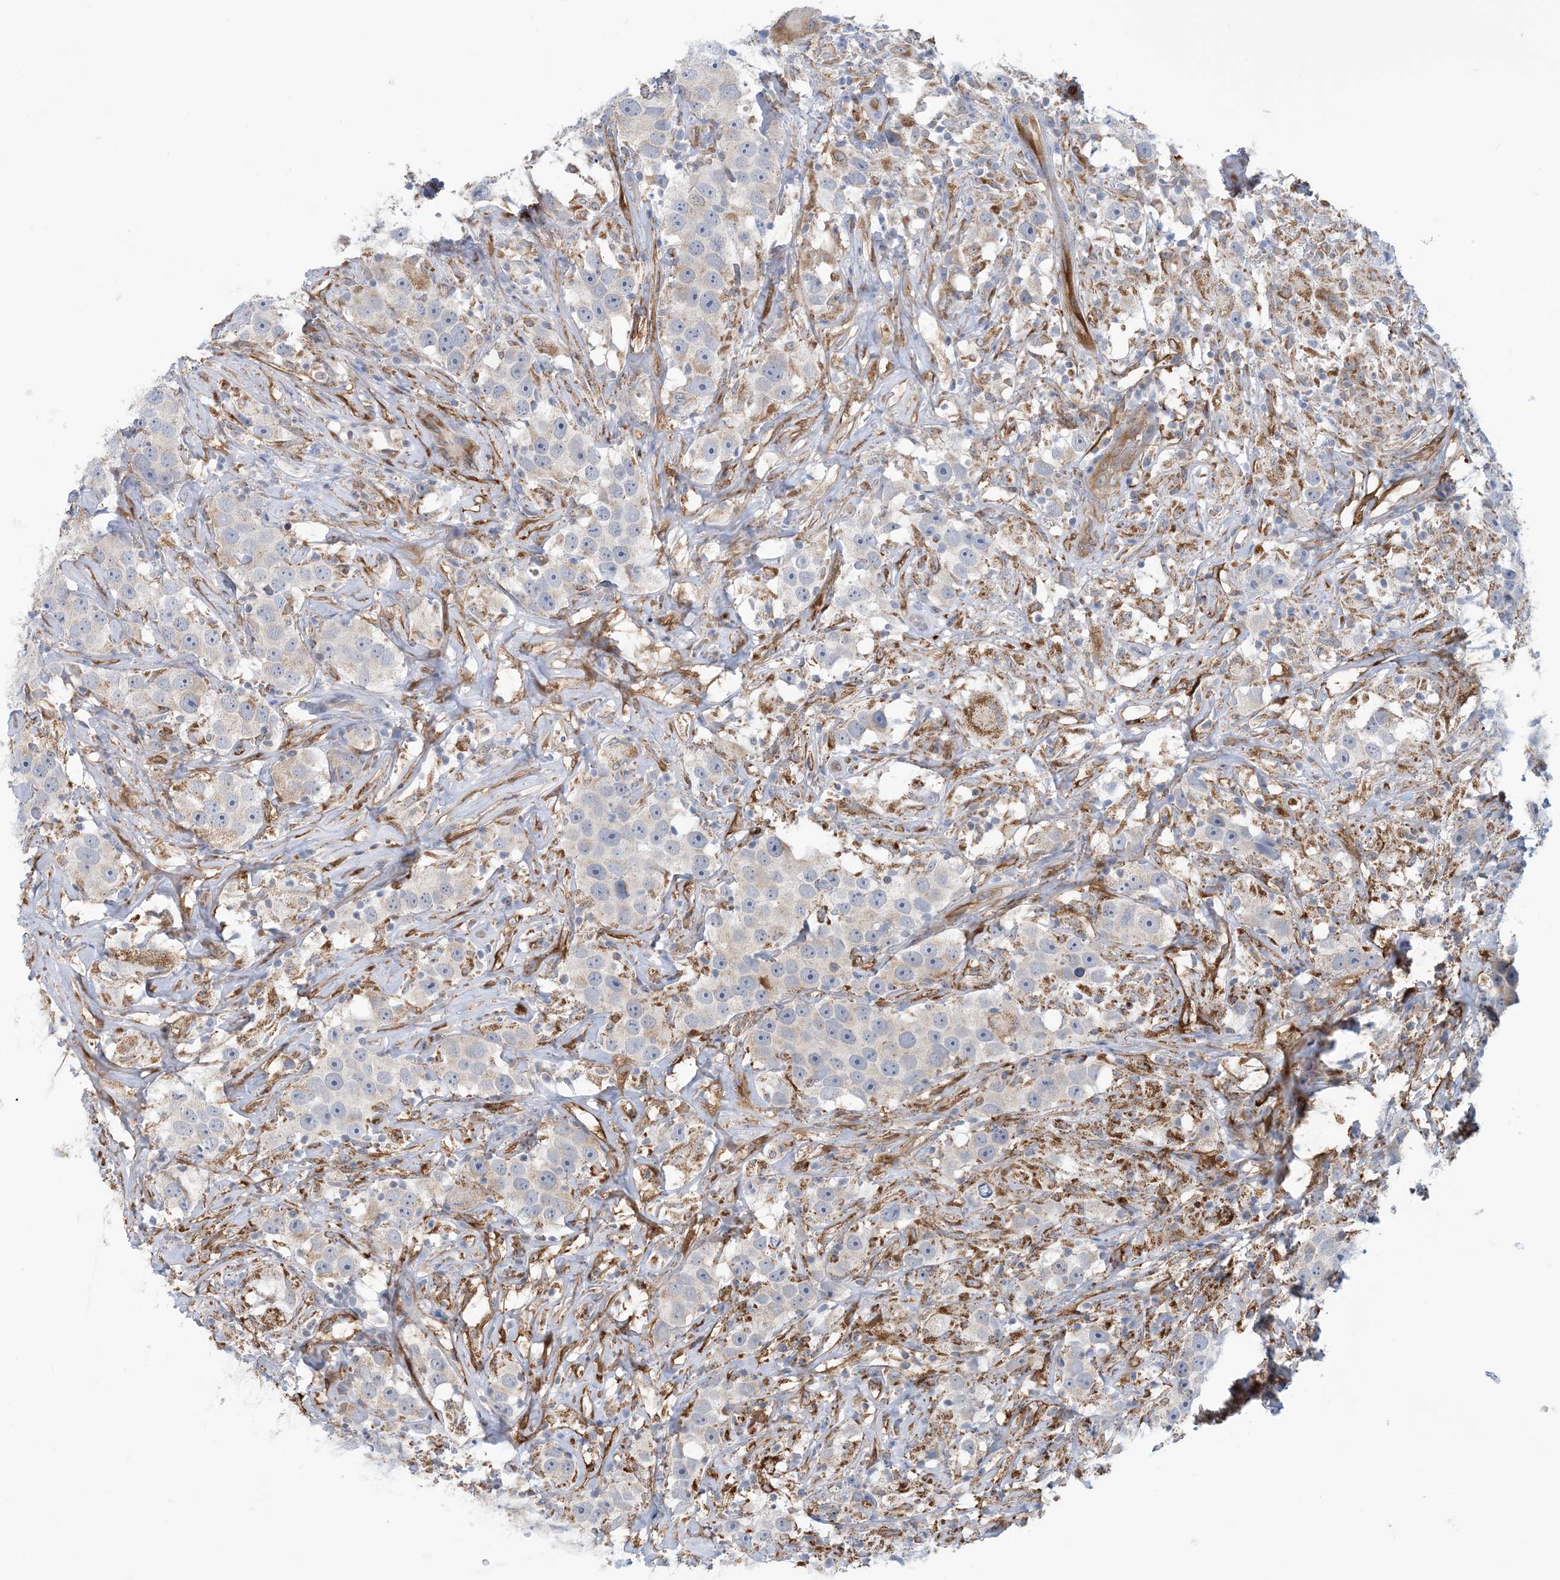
{"staining": {"intensity": "weak", "quantity": "<25%", "location": "cytoplasmic/membranous"}, "tissue": "testis cancer", "cell_type": "Tumor cells", "image_type": "cancer", "snomed": [{"axis": "morphology", "description": "Seminoma, NOS"}, {"axis": "topography", "description": "Testis"}], "caption": "Testis cancer was stained to show a protein in brown. There is no significant expression in tumor cells. Nuclei are stained in blue.", "gene": "EIF2A", "patient": {"sex": "male", "age": 49}}